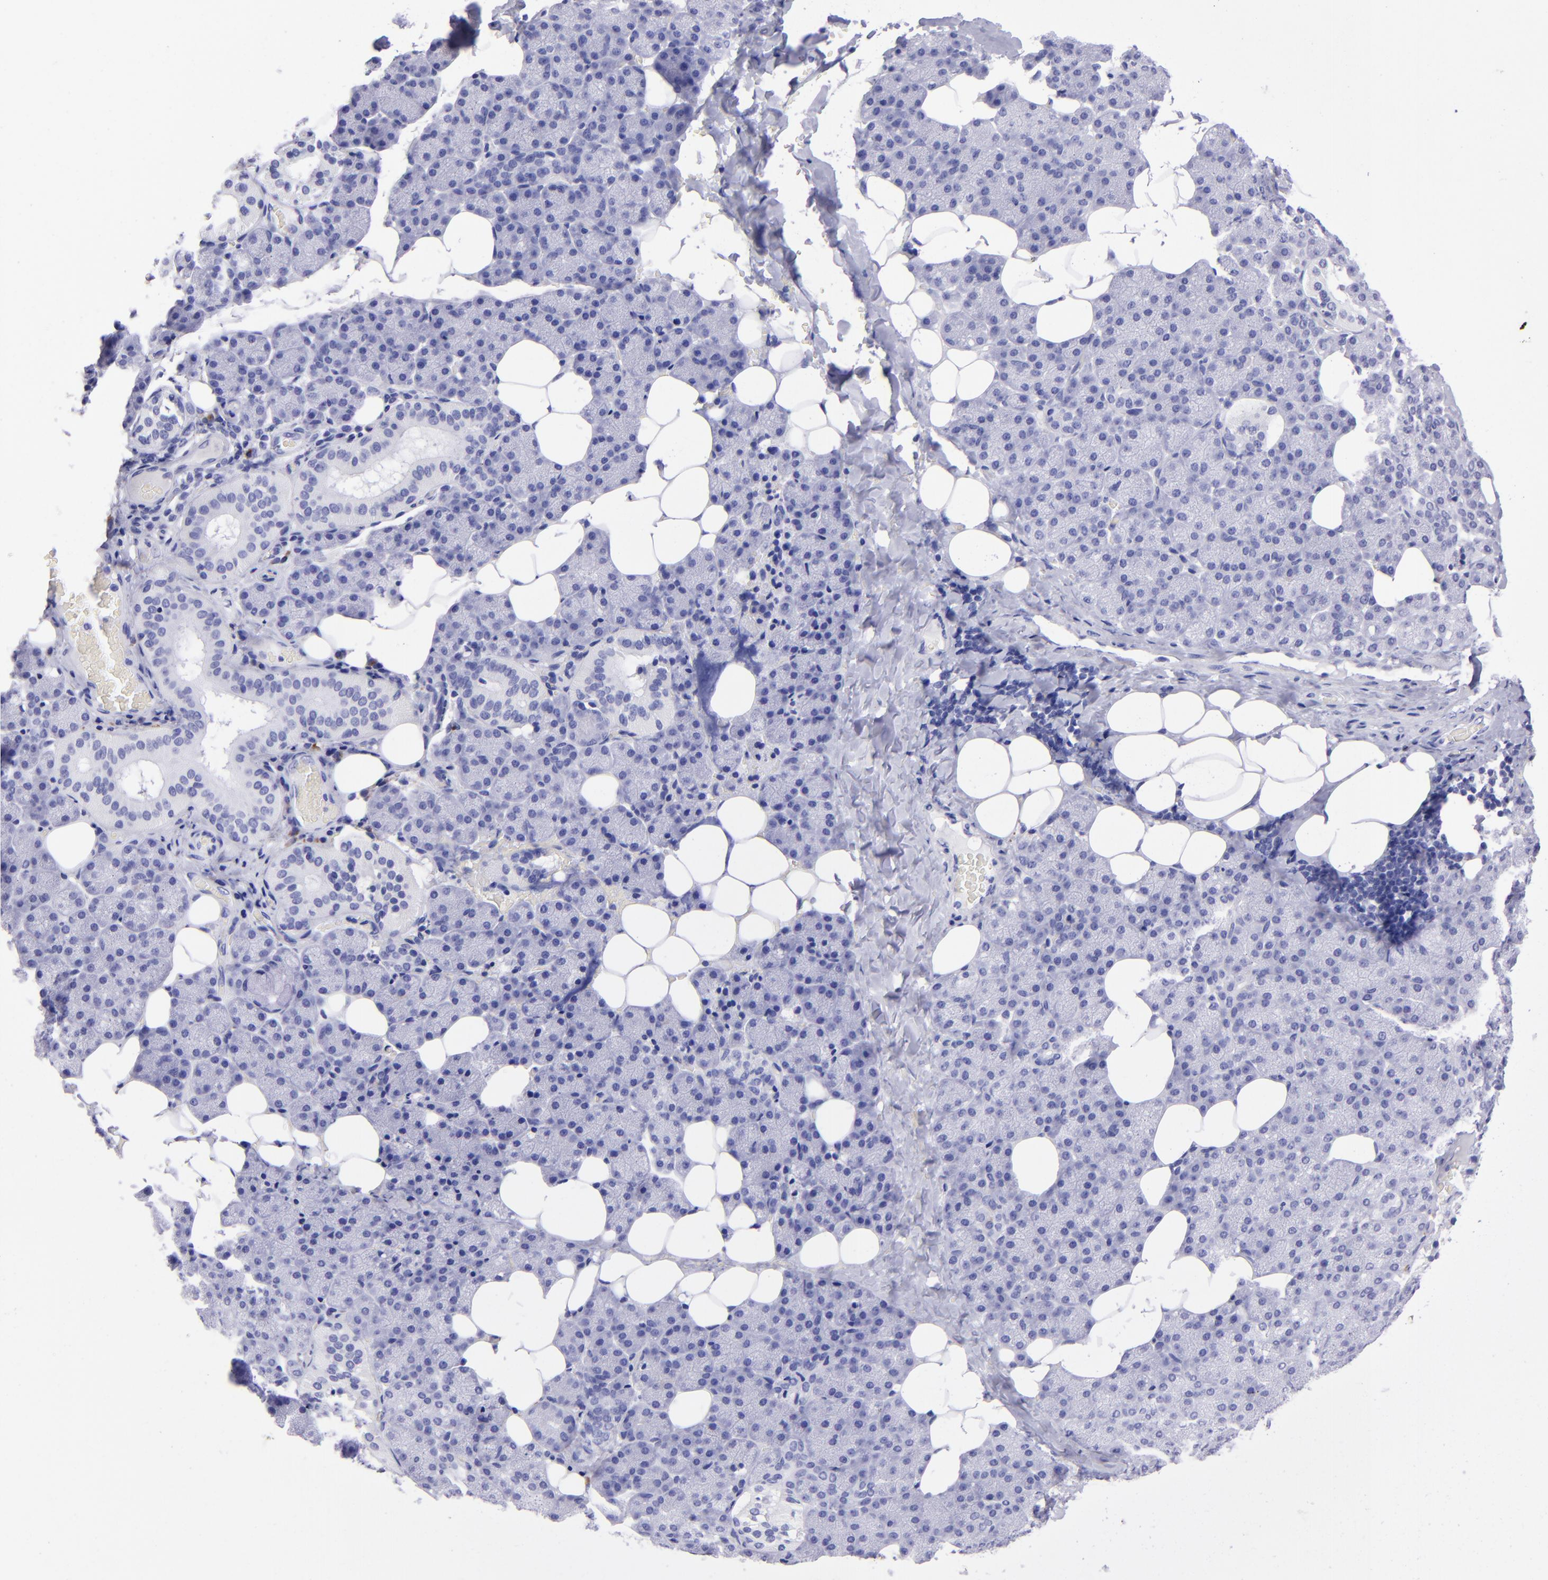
{"staining": {"intensity": "negative", "quantity": "none", "location": "none"}, "tissue": "salivary gland", "cell_type": "Glandular cells", "image_type": "normal", "snomed": [{"axis": "morphology", "description": "Normal tissue, NOS"}, {"axis": "topography", "description": "Lymph node"}, {"axis": "topography", "description": "Salivary gland"}], "caption": "There is no significant staining in glandular cells of salivary gland.", "gene": "TYRP1", "patient": {"sex": "male", "age": 8}}